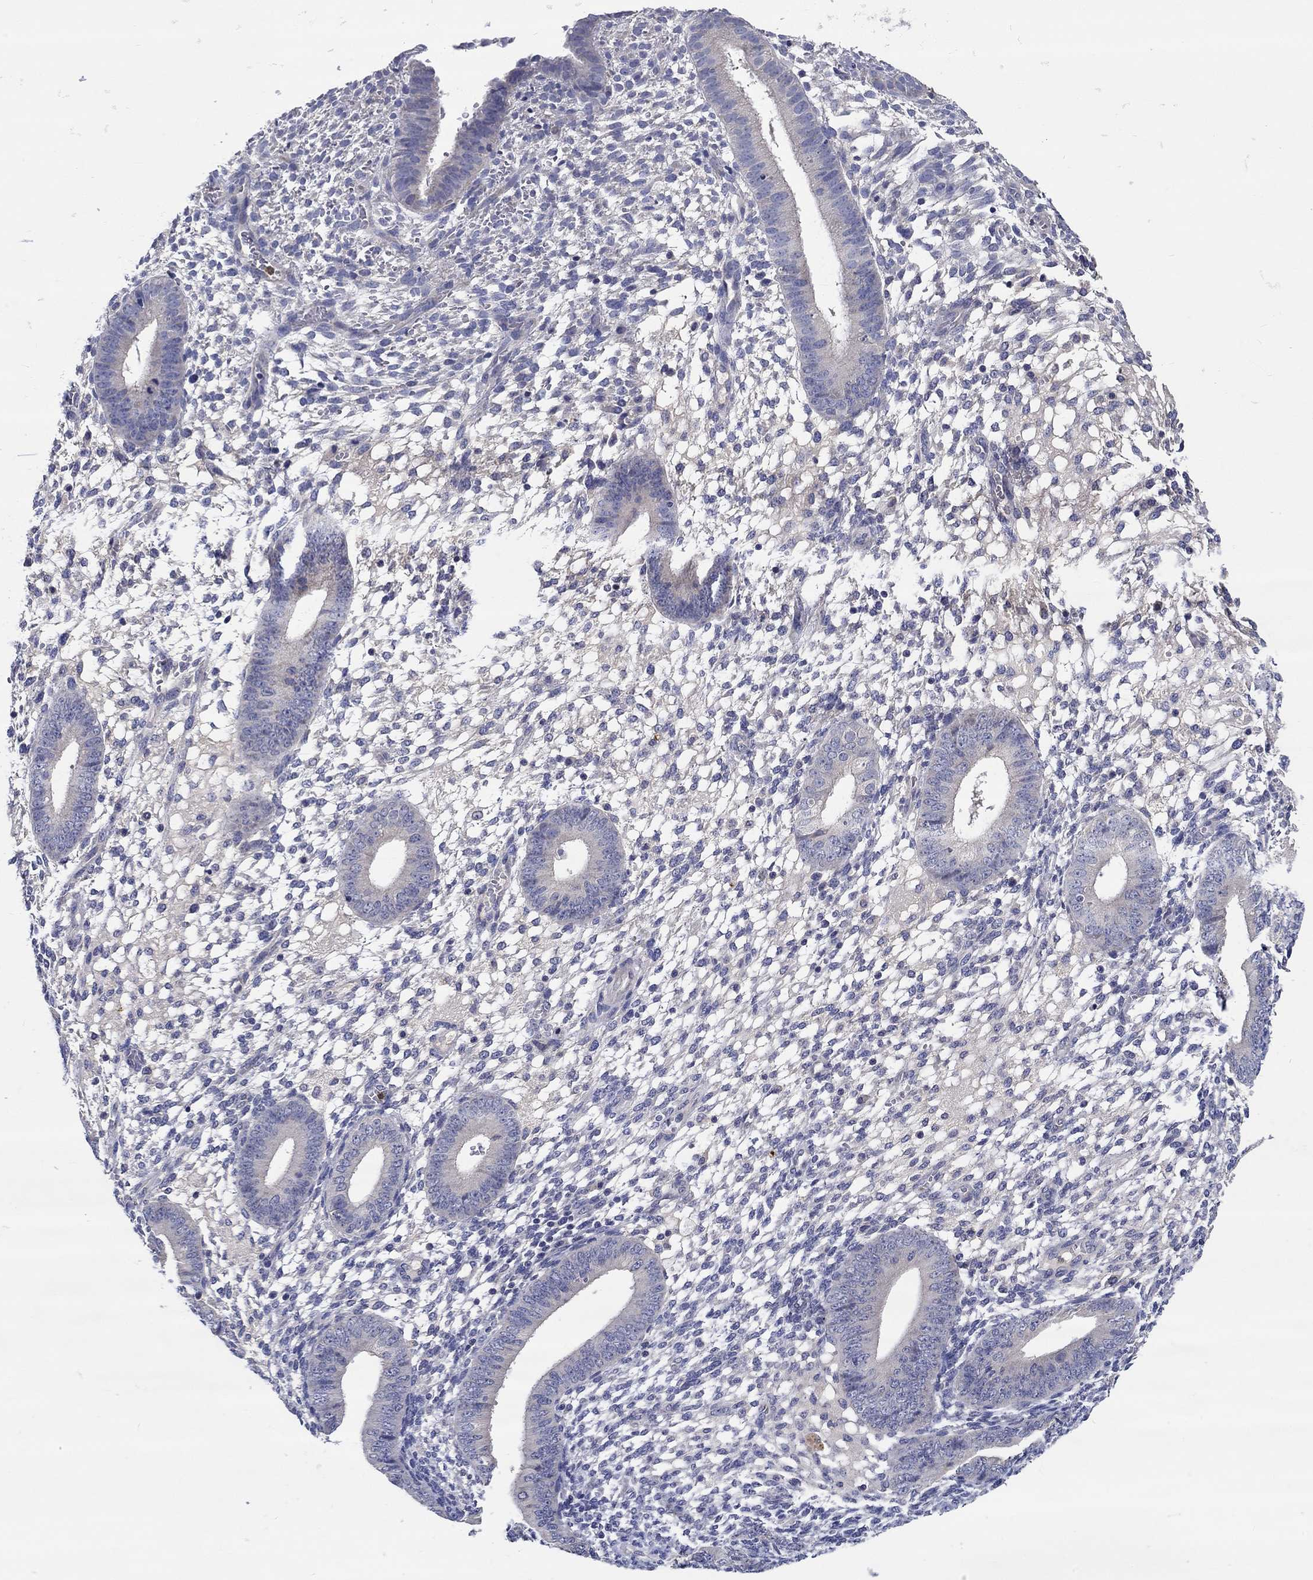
{"staining": {"intensity": "negative", "quantity": "none", "location": "none"}, "tissue": "endometrium", "cell_type": "Cells in endometrial stroma", "image_type": "normal", "snomed": [{"axis": "morphology", "description": "Normal tissue, NOS"}, {"axis": "topography", "description": "Endometrium"}], "caption": "Immunohistochemical staining of normal endometrium exhibits no significant staining in cells in endometrial stroma.", "gene": "CHIT1", "patient": {"sex": "female", "age": 39}}